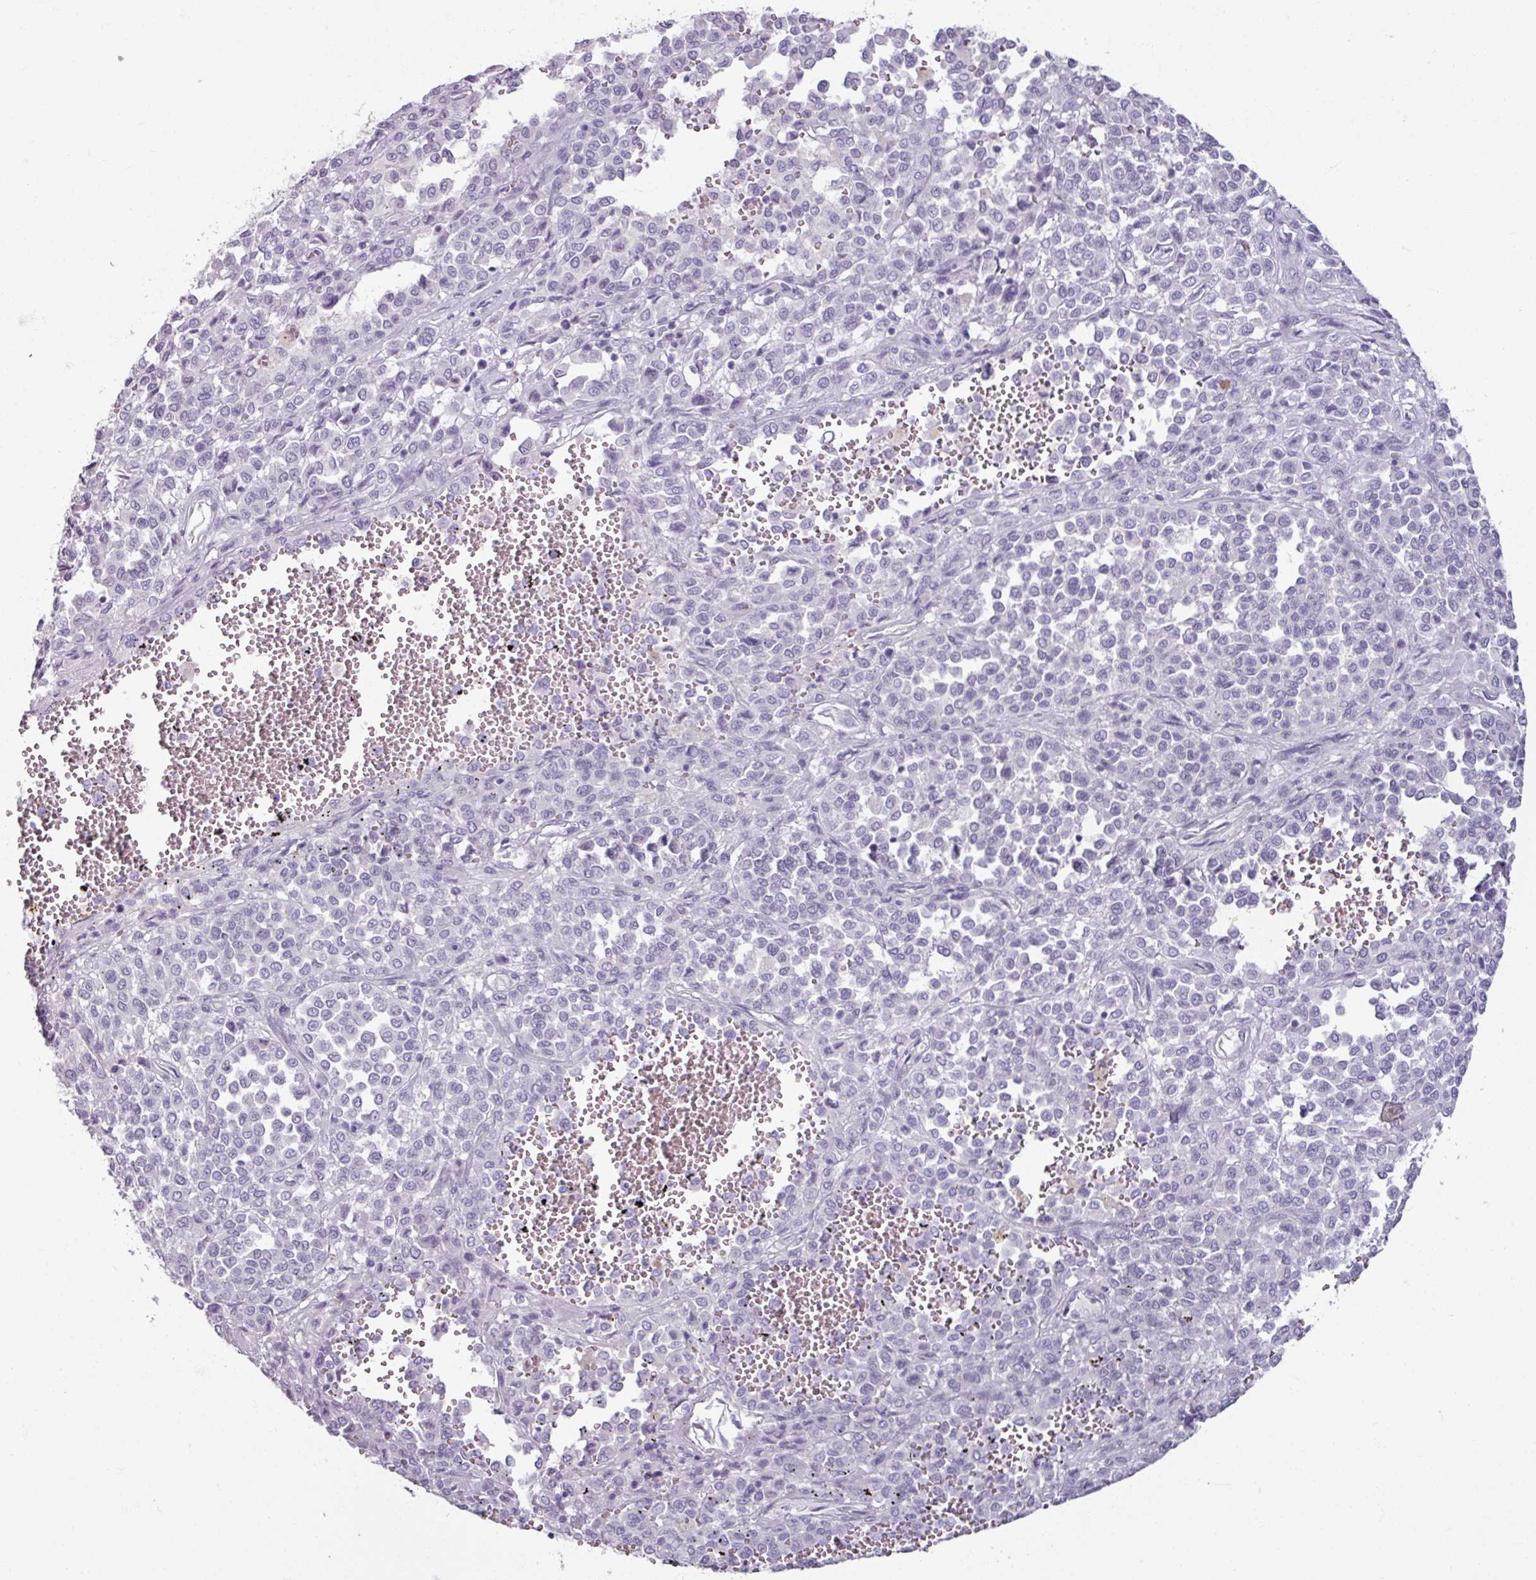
{"staining": {"intensity": "negative", "quantity": "none", "location": "none"}, "tissue": "melanoma", "cell_type": "Tumor cells", "image_type": "cancer", "snomed": [{"axis": "morphology", "description": "Malignant melanoma, Metastatic site"}, {"axis": "topography", "description": "Pancreas"}], "caption": "Tumor cells show no significant protein positivity in malignant melanoma (metastatic site).", "gene": "ARG1", "patient": {"sex": "female", "age": 30}}